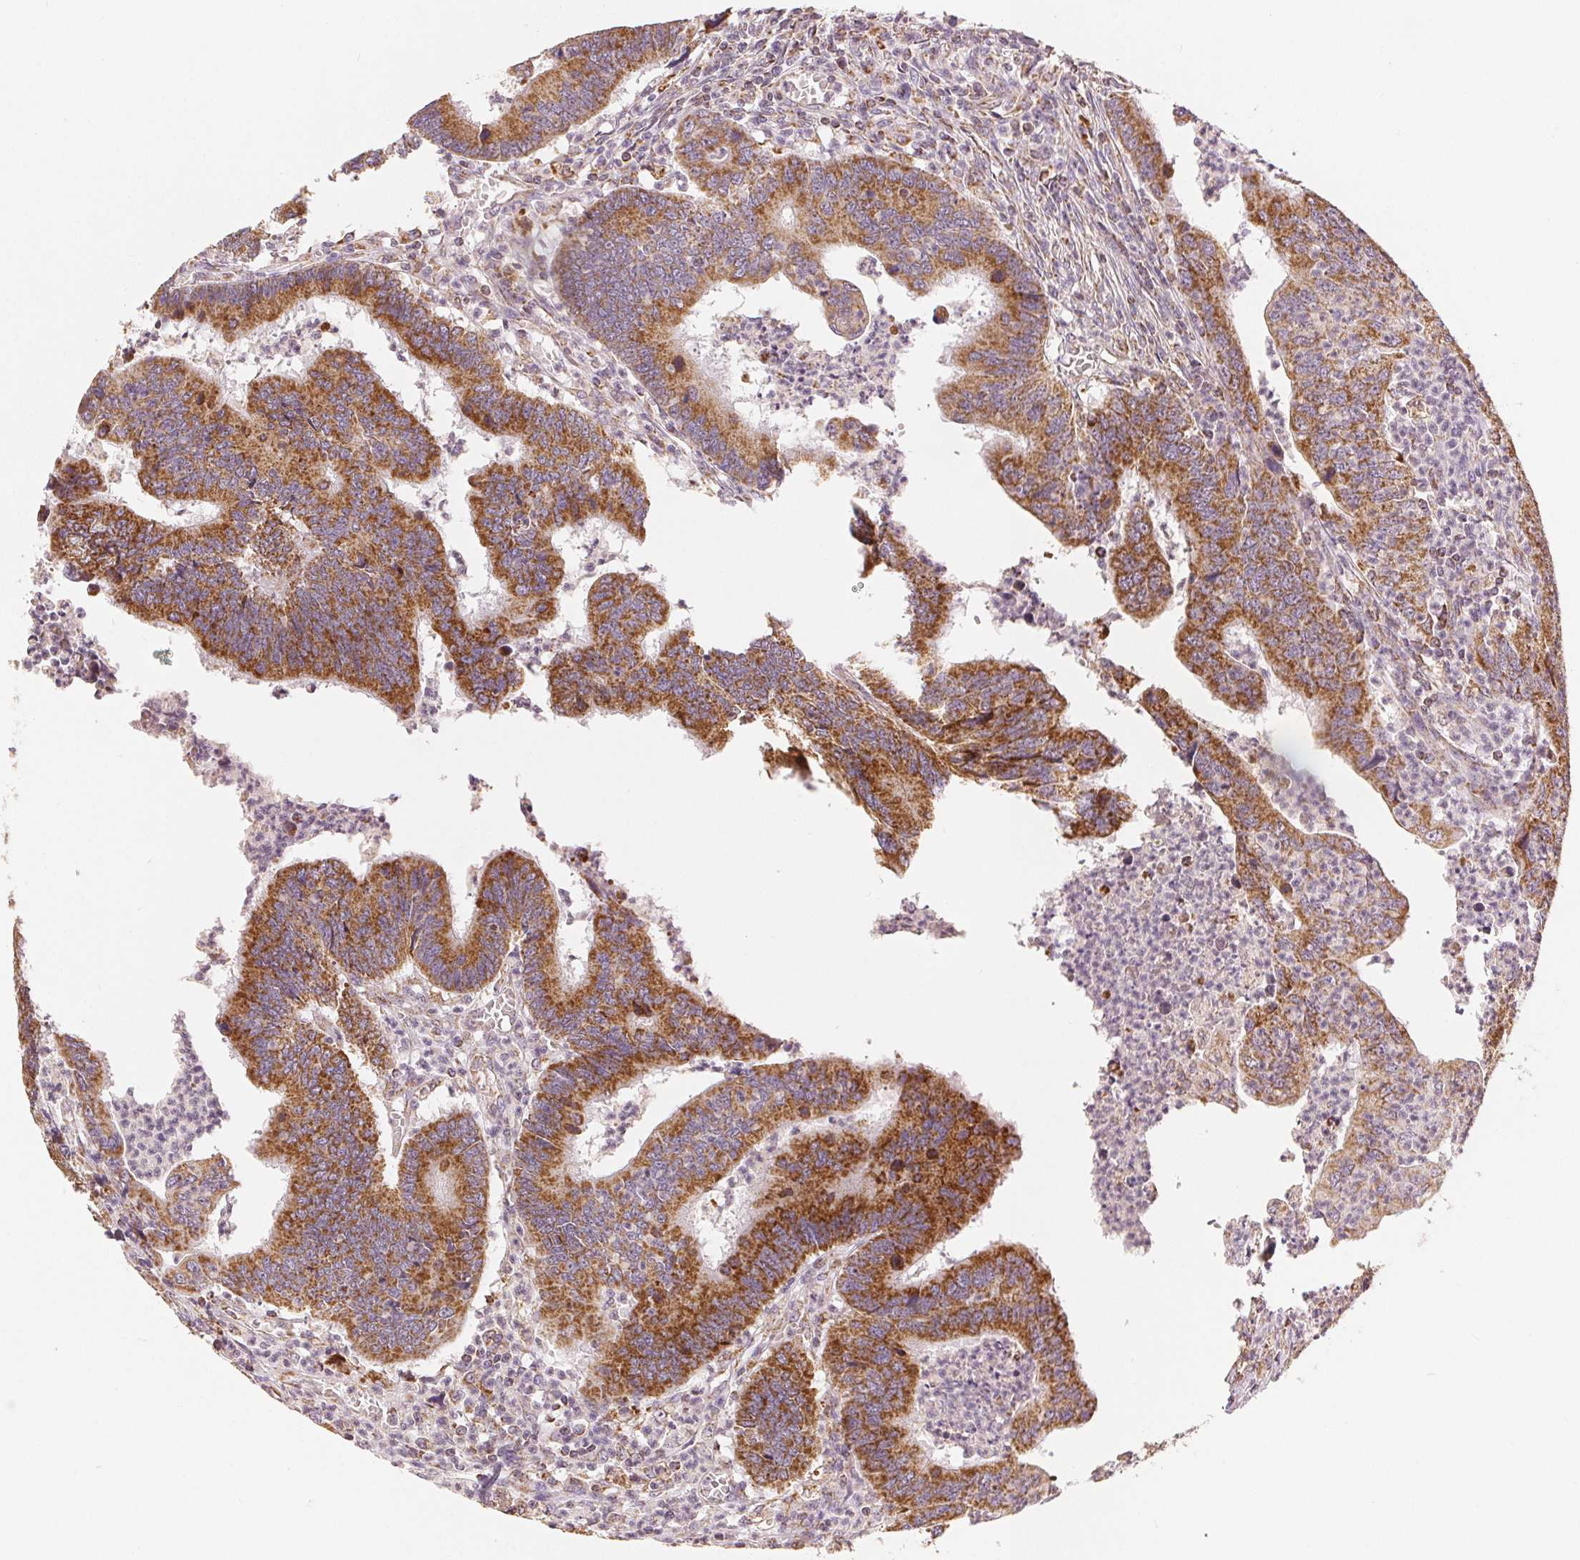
{"staining": {"intensity": "strong", "quantity": ">75%", "location": "cytoplasmic/membranous"}, "tissue": "colorectal cancer", "cell_type": "Tumor cells", "image_type": "cancer", "snomed": [{"axis": "morphology", "description": "Adenocarcinoma, NOS"}, {"axis": "topography", "description": "Colon"}], "caption": "Immunohistochemical staining of colorectal cancer displays high levels of strong cytoplasmic/membranous positivity in approximately >75% of tumor cells. (Brightfield microscopy of DAB IHC at high magnification).", "gene": "SDHB", "patient": {"sex": "female", "age": 67}}